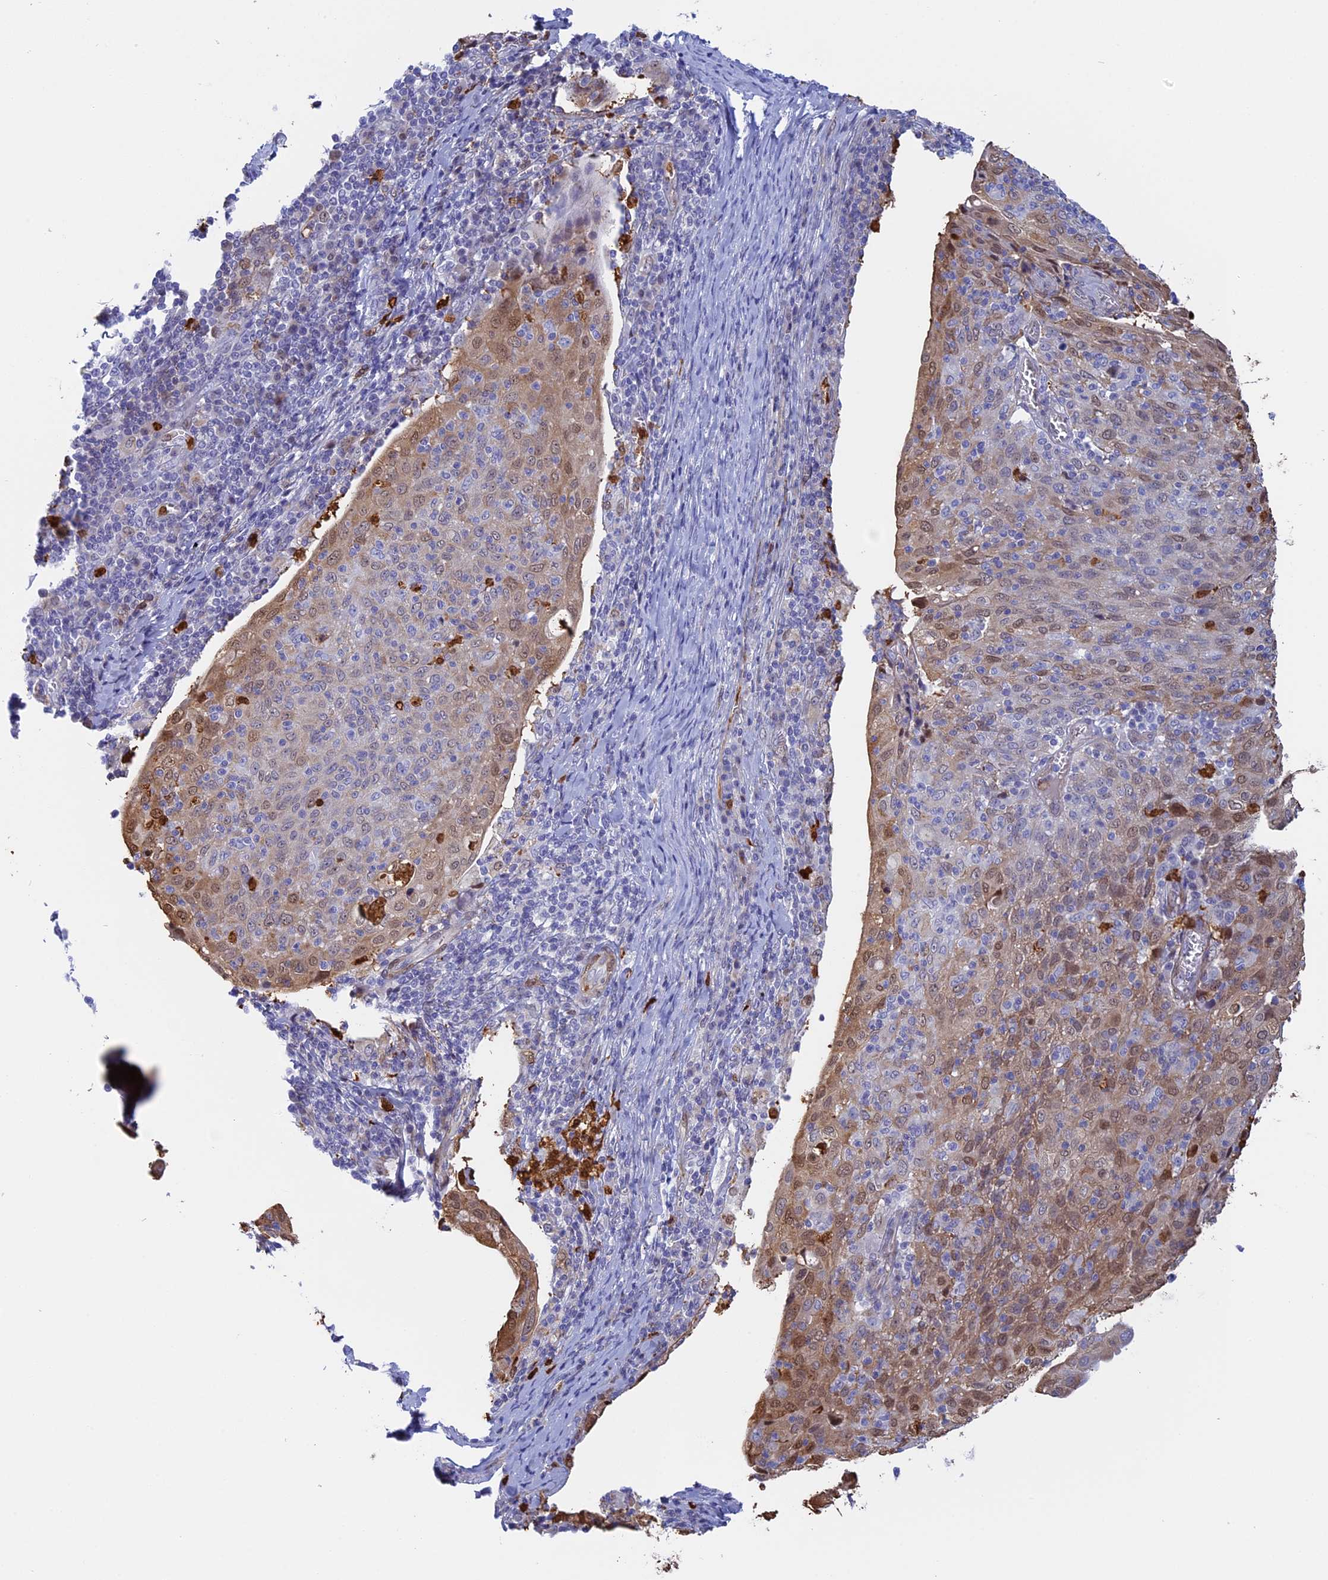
{"staining": {"intensity": "weak", "quantity": "25%-75%", "location": "cytoplasmic/membranous,nuclear"}, "tissue": "cervical cancer", "cell_type": "Tumor cells", "image_type": "cancer", "snomed": [{"axis": "morphology", "description": "Squamous cell carcinoma, NOS"}, {"axis": "topography", "description": "Cervix"}], "caption": "Brown immunohistochemical staining in cervical squamous cell carcinoma reveals weak cytoplasmic/membranous and nuclear positivity in approximately 25%-75% of tumor cells.", "gene": "SLC26A1", "patient": {"sex": "female", "age": 52}}